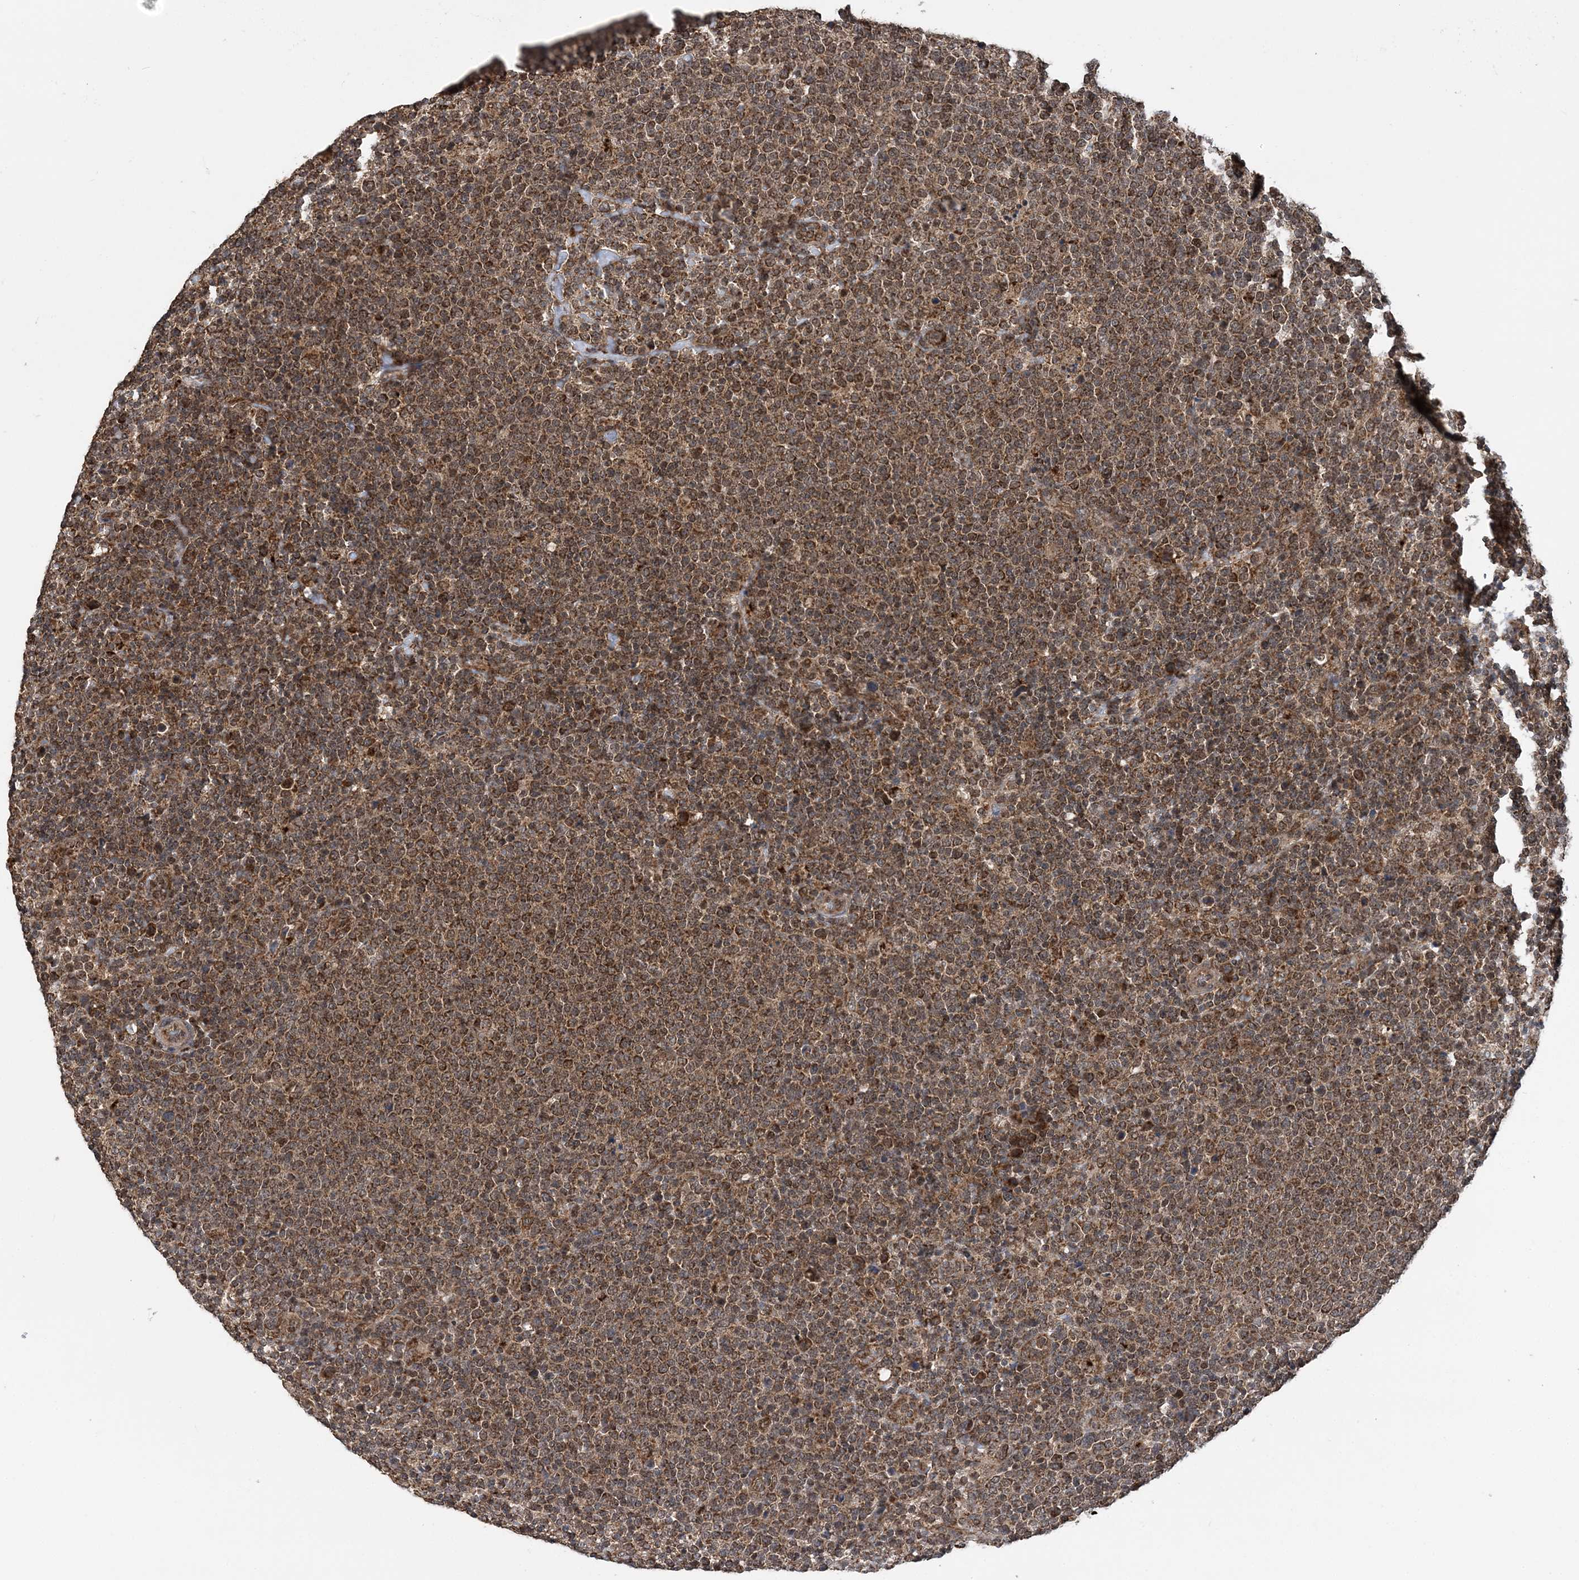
{"staining": {"intensity": "strong", "quantity": ">75%", "location": "cytoplasmic/membranous"}, "tissue": "lymphoma", "cell_type": "Tumor cells", "image_type": "cancer", "snomed": [{"axis": "morphology", "description": "Malignant lymphoma, non-Hodgkin's type, High grade"}, {"axis": "topography", "description": "Lymph node"}], "caption": "Protein staining demonstrates strong cytoplasmic/membranous expression in about >75% of tumor cells in lymphoma. The protein is shown in brown color, while the nuclei are stained blue.", "gene": "PCBP1", "patient": {"sex": "male", "age": 61}}